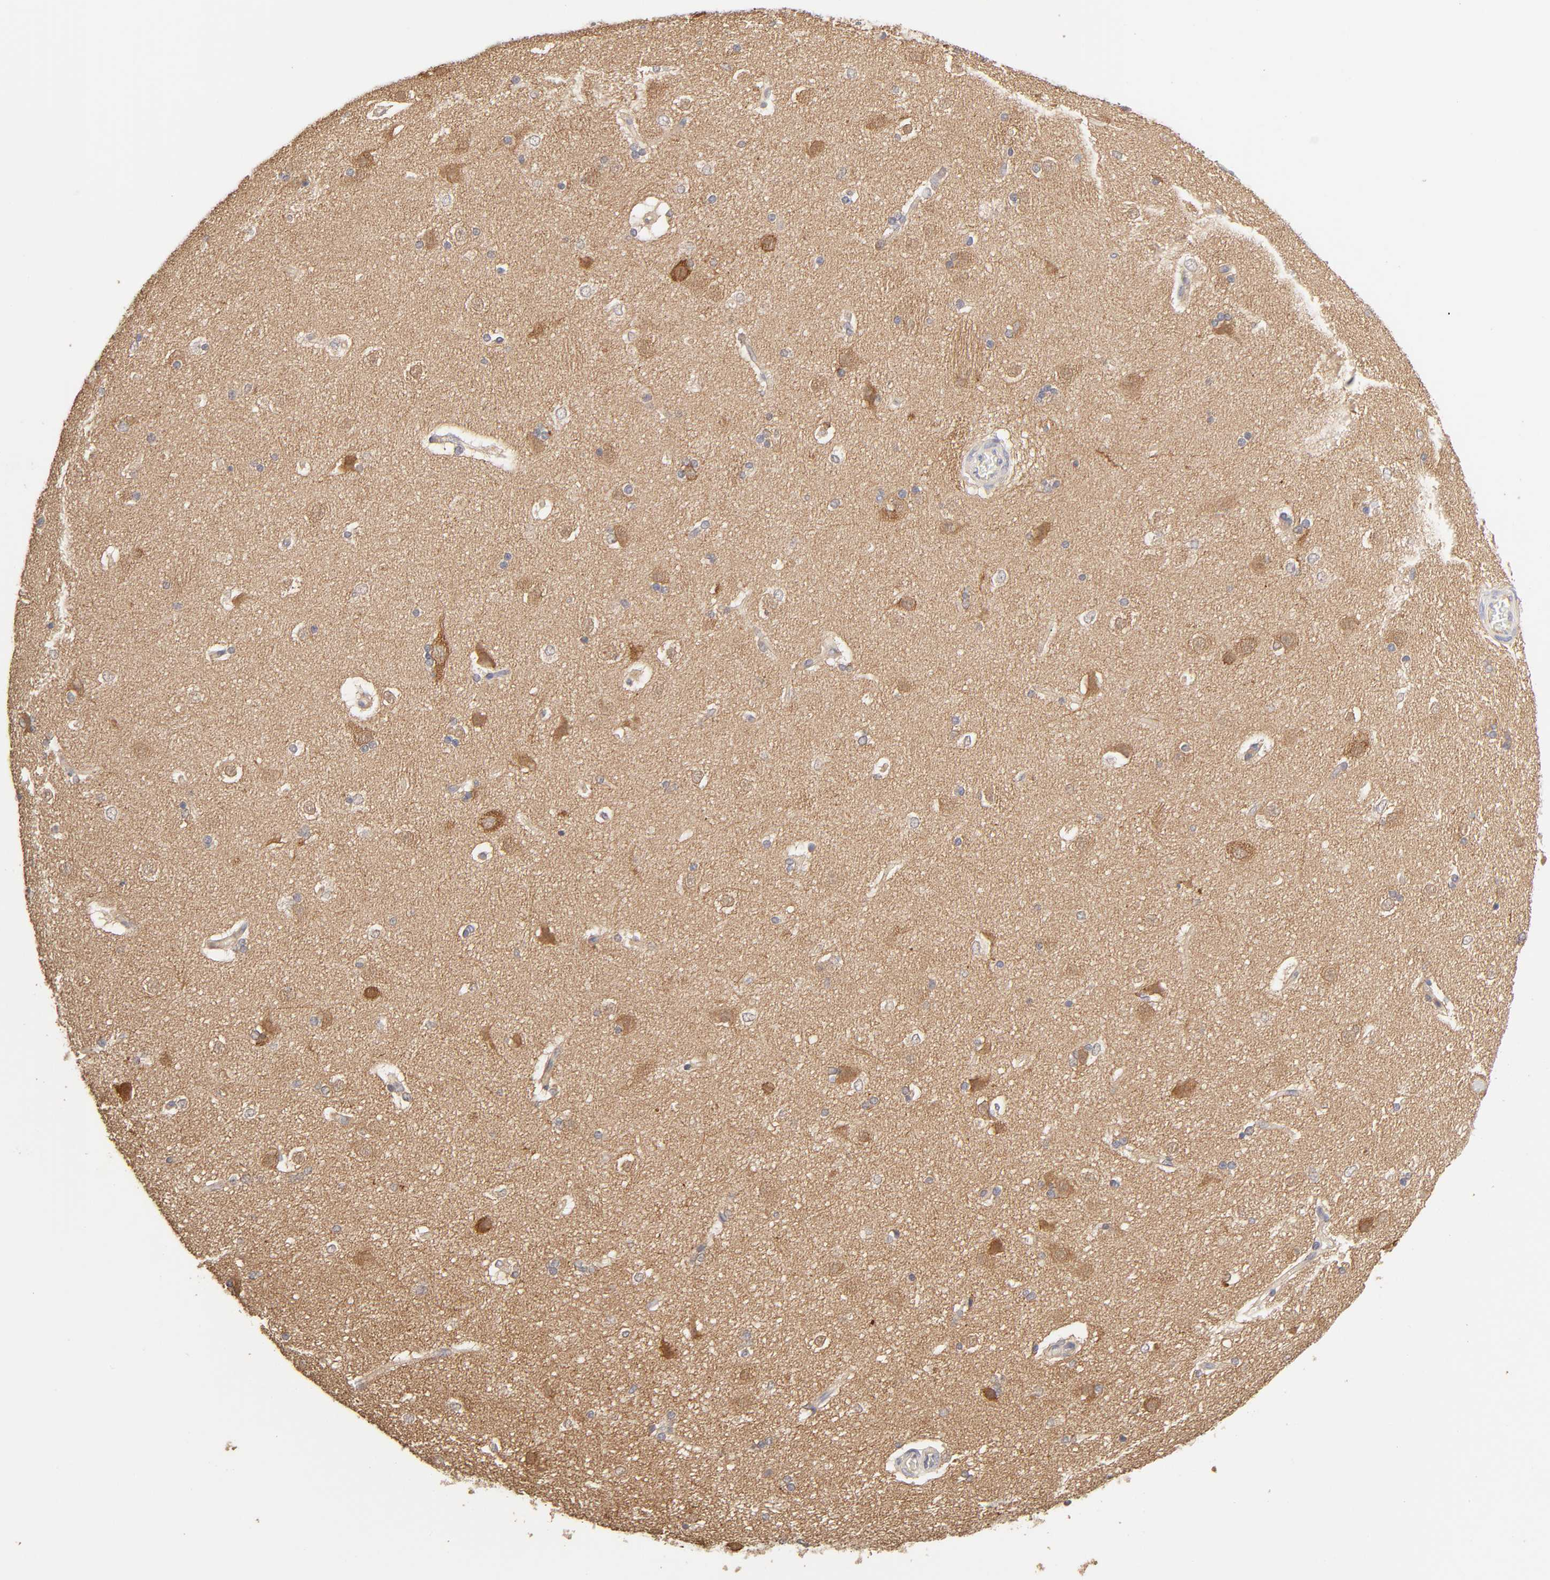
{"staining": {"intensity": "negative", "quantity": "none", "location": "none"}, "tissue": "caudate", "cell_type": "Glial cells", "image_type": "normal", "snomed": [{"axis": "morphology", "description": "Normal tissue, NOS"}, {"axis": "topography", "description": "Lateral ventricle wall"}], "caption": "Immunohistochemical staining of unremarkable human caudate displays no significant positivity in glial cells.", "gene": "AP1G2", "patient": {"sex": "female", "age": 19}}